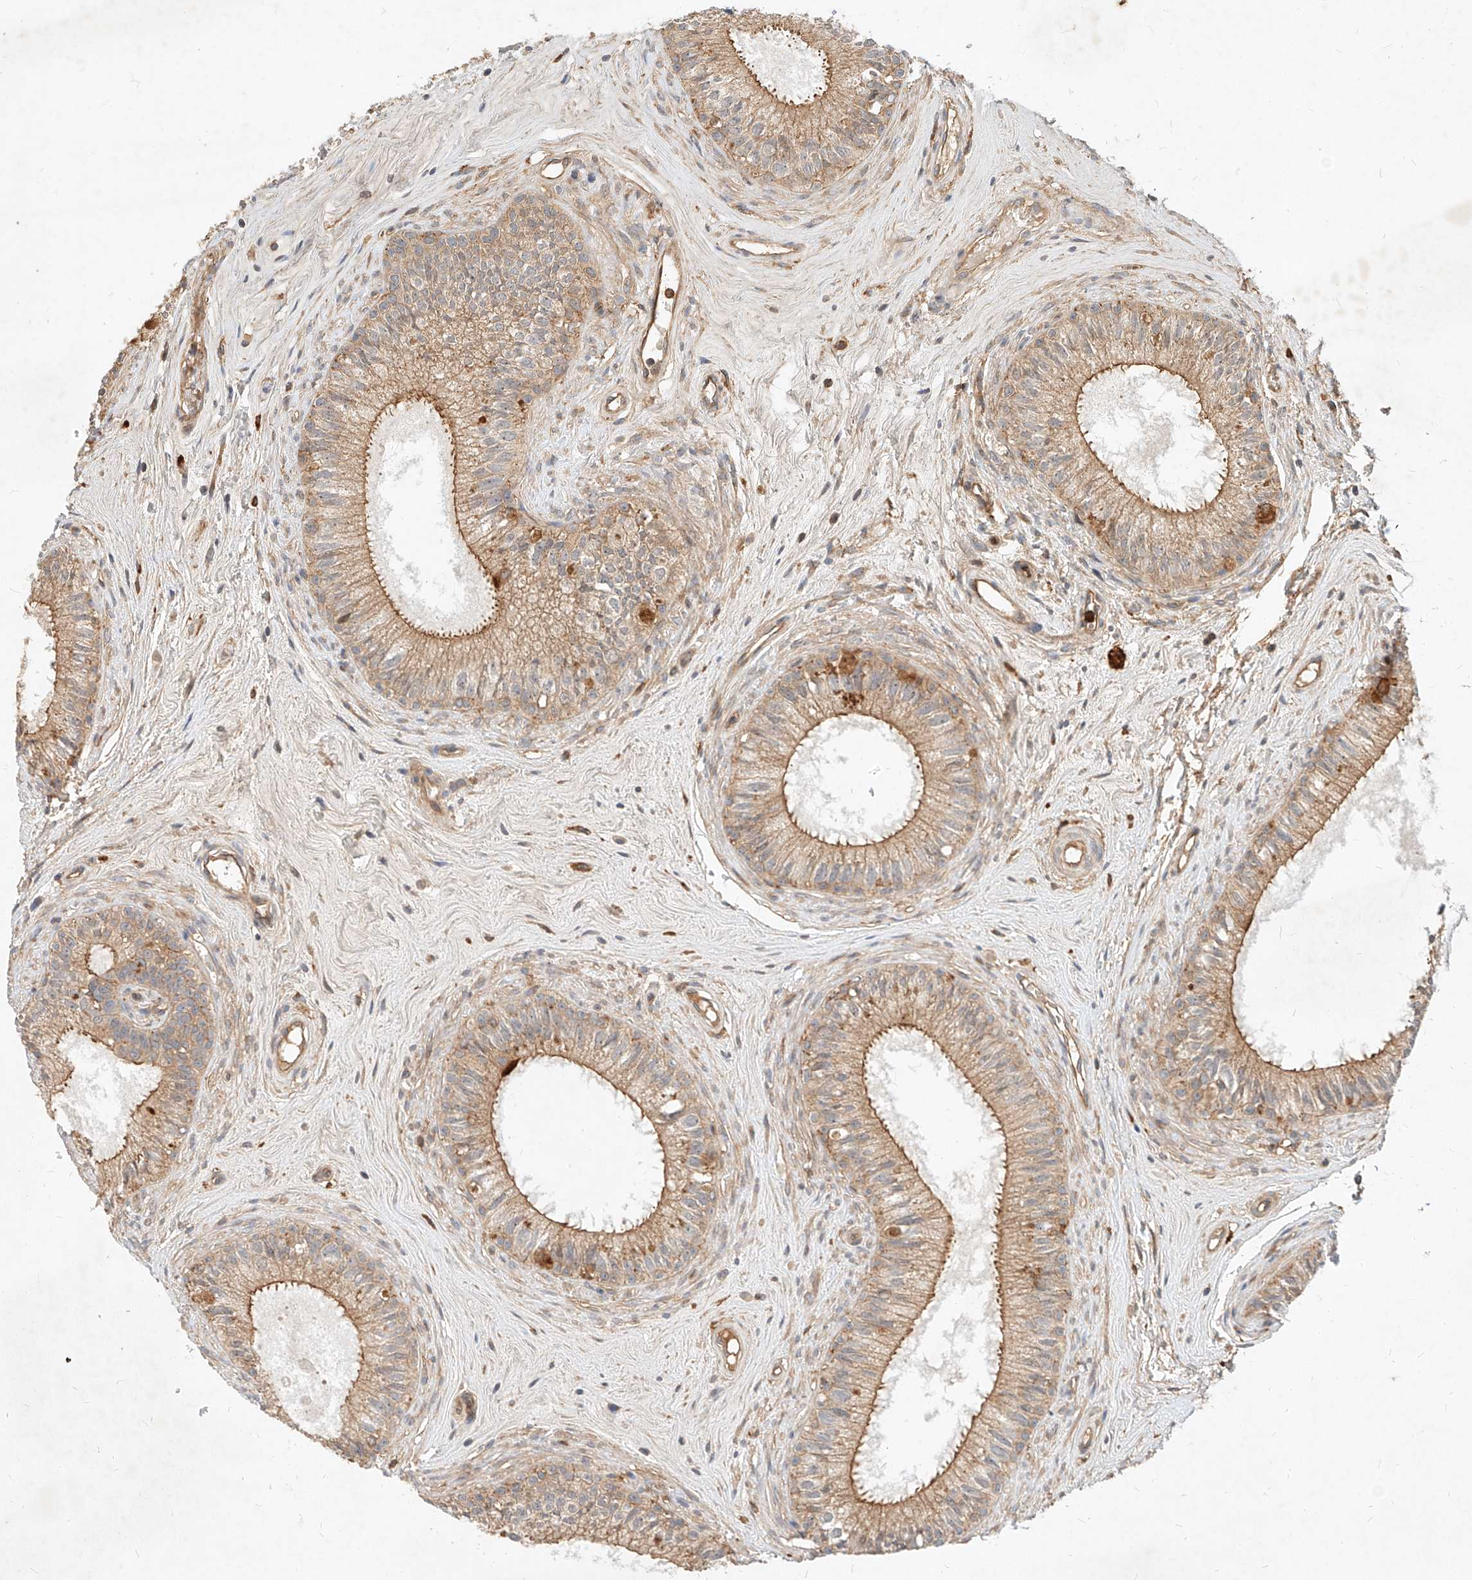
{"staining": {"intensity": "moderate", "quantity": "25%-75%", "location": "cytoplasmic/membranous"}, "tissue": "epididymis", "cell_type": "Glandular cells", "image_type": "normal", "snomed": [{"axis": "morphology", "description": "Normal tissue, NOS"}, {"axis": "topography", "description": "Epididymis"}], "caption": "Protein staining displays moderate cytoplasmic/membranous staining in about 25%-75% of glandular cells in benign epididymis. (DAB IHC with brightfield microscopy, high magnification).", "gene": "NFAM1", "patient": {"sex": "male", "age": 71}}